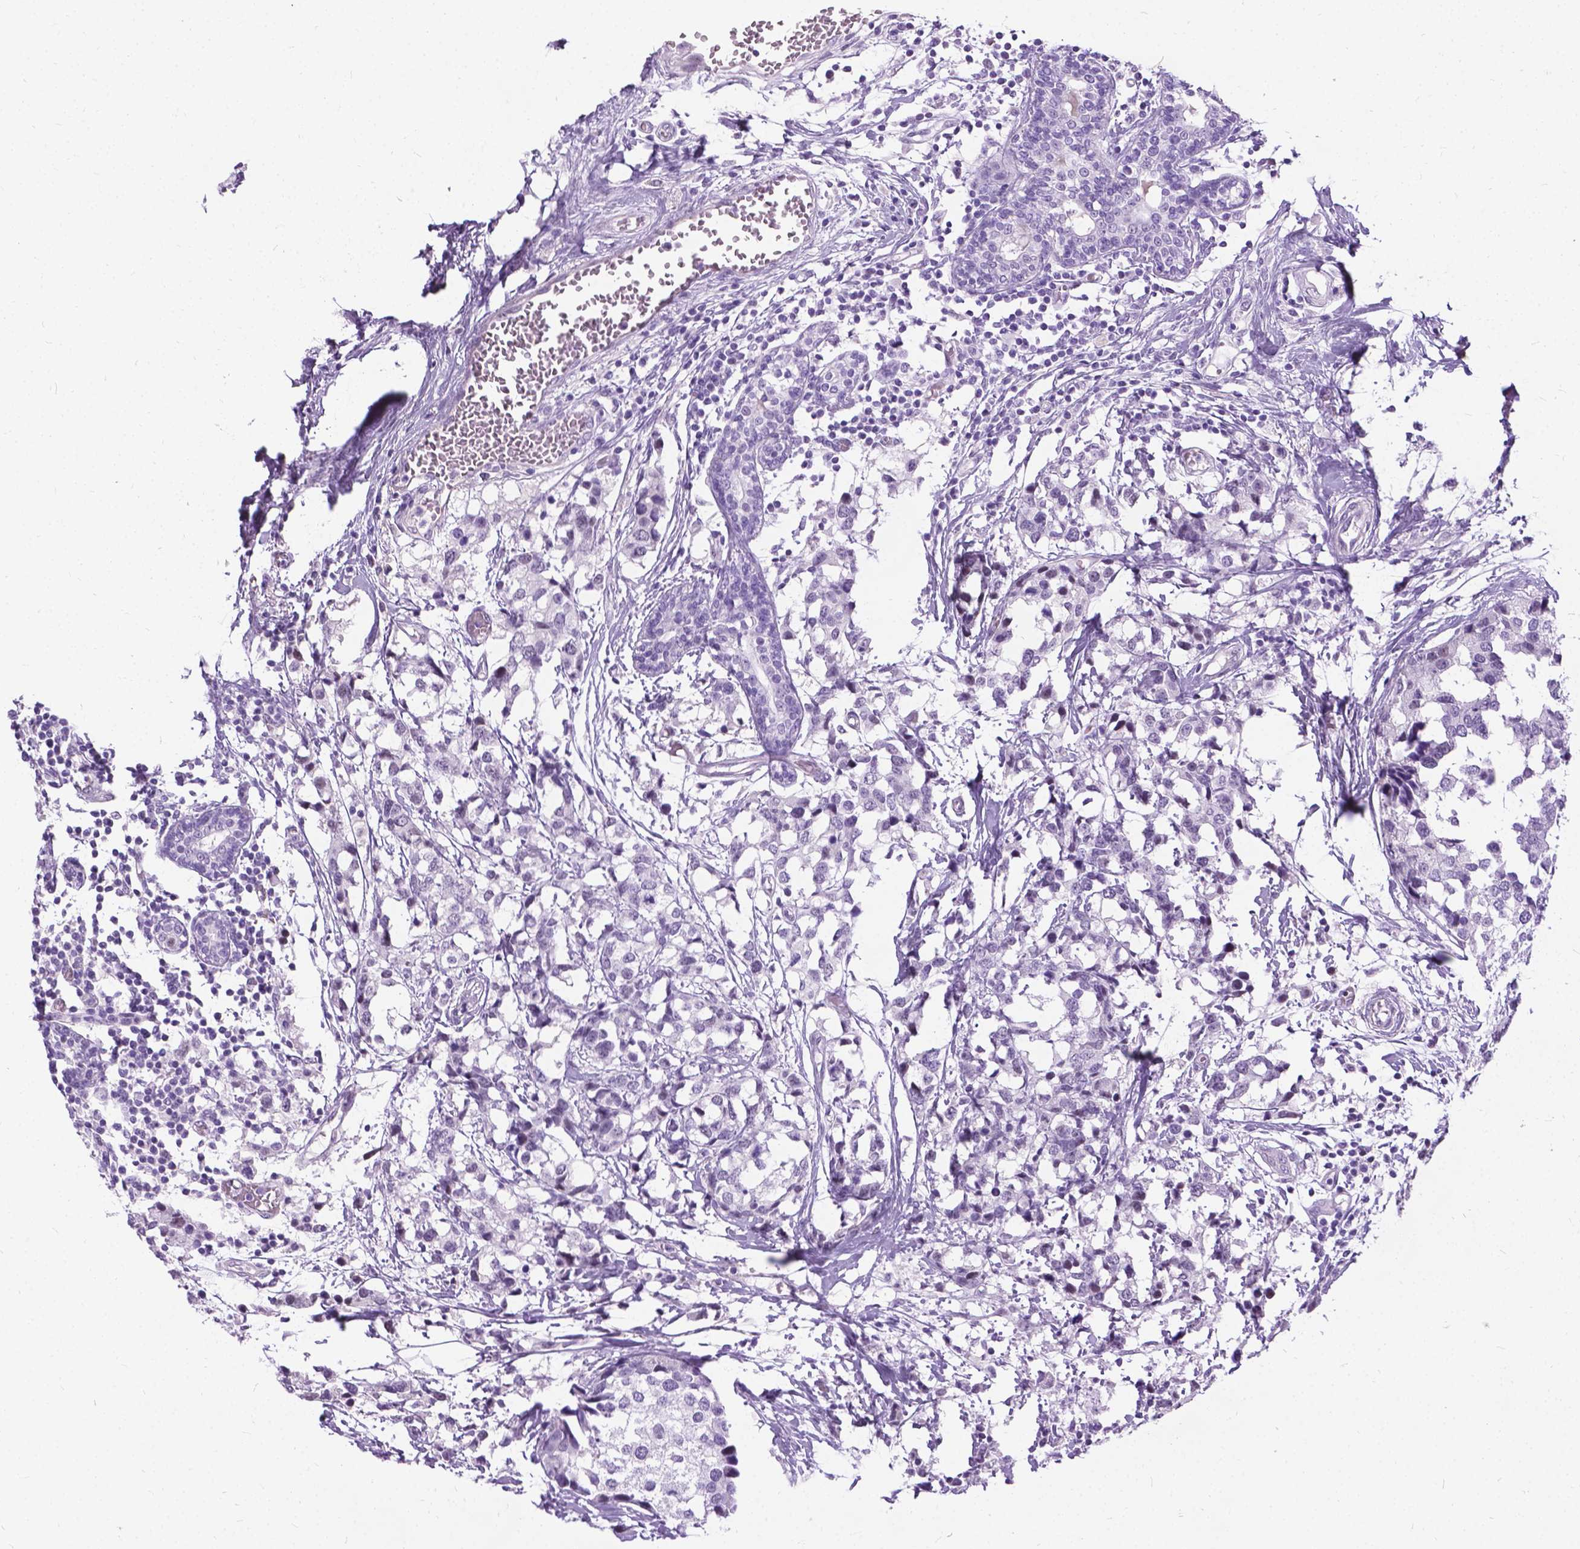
{"staining": {"intensity": "negative", "quantity": "none", "location": "none"}, "tissue": "breast cancer", "cell_type": "Tumor cells", "image_type": "cancer", "snomed": [{"axis": "morphology", "description": "Lobular carcinoma"}, {"axis": "topography", "description": "Breast"}], "caption": "DAB (3,3'-diaminobenzidine) immunohistochemical staining of human breast lobular carcinoma reveals no significant expression in tumor cells.", "gene": "PROB1", "patient": {"sex": "female", "age": 59}}